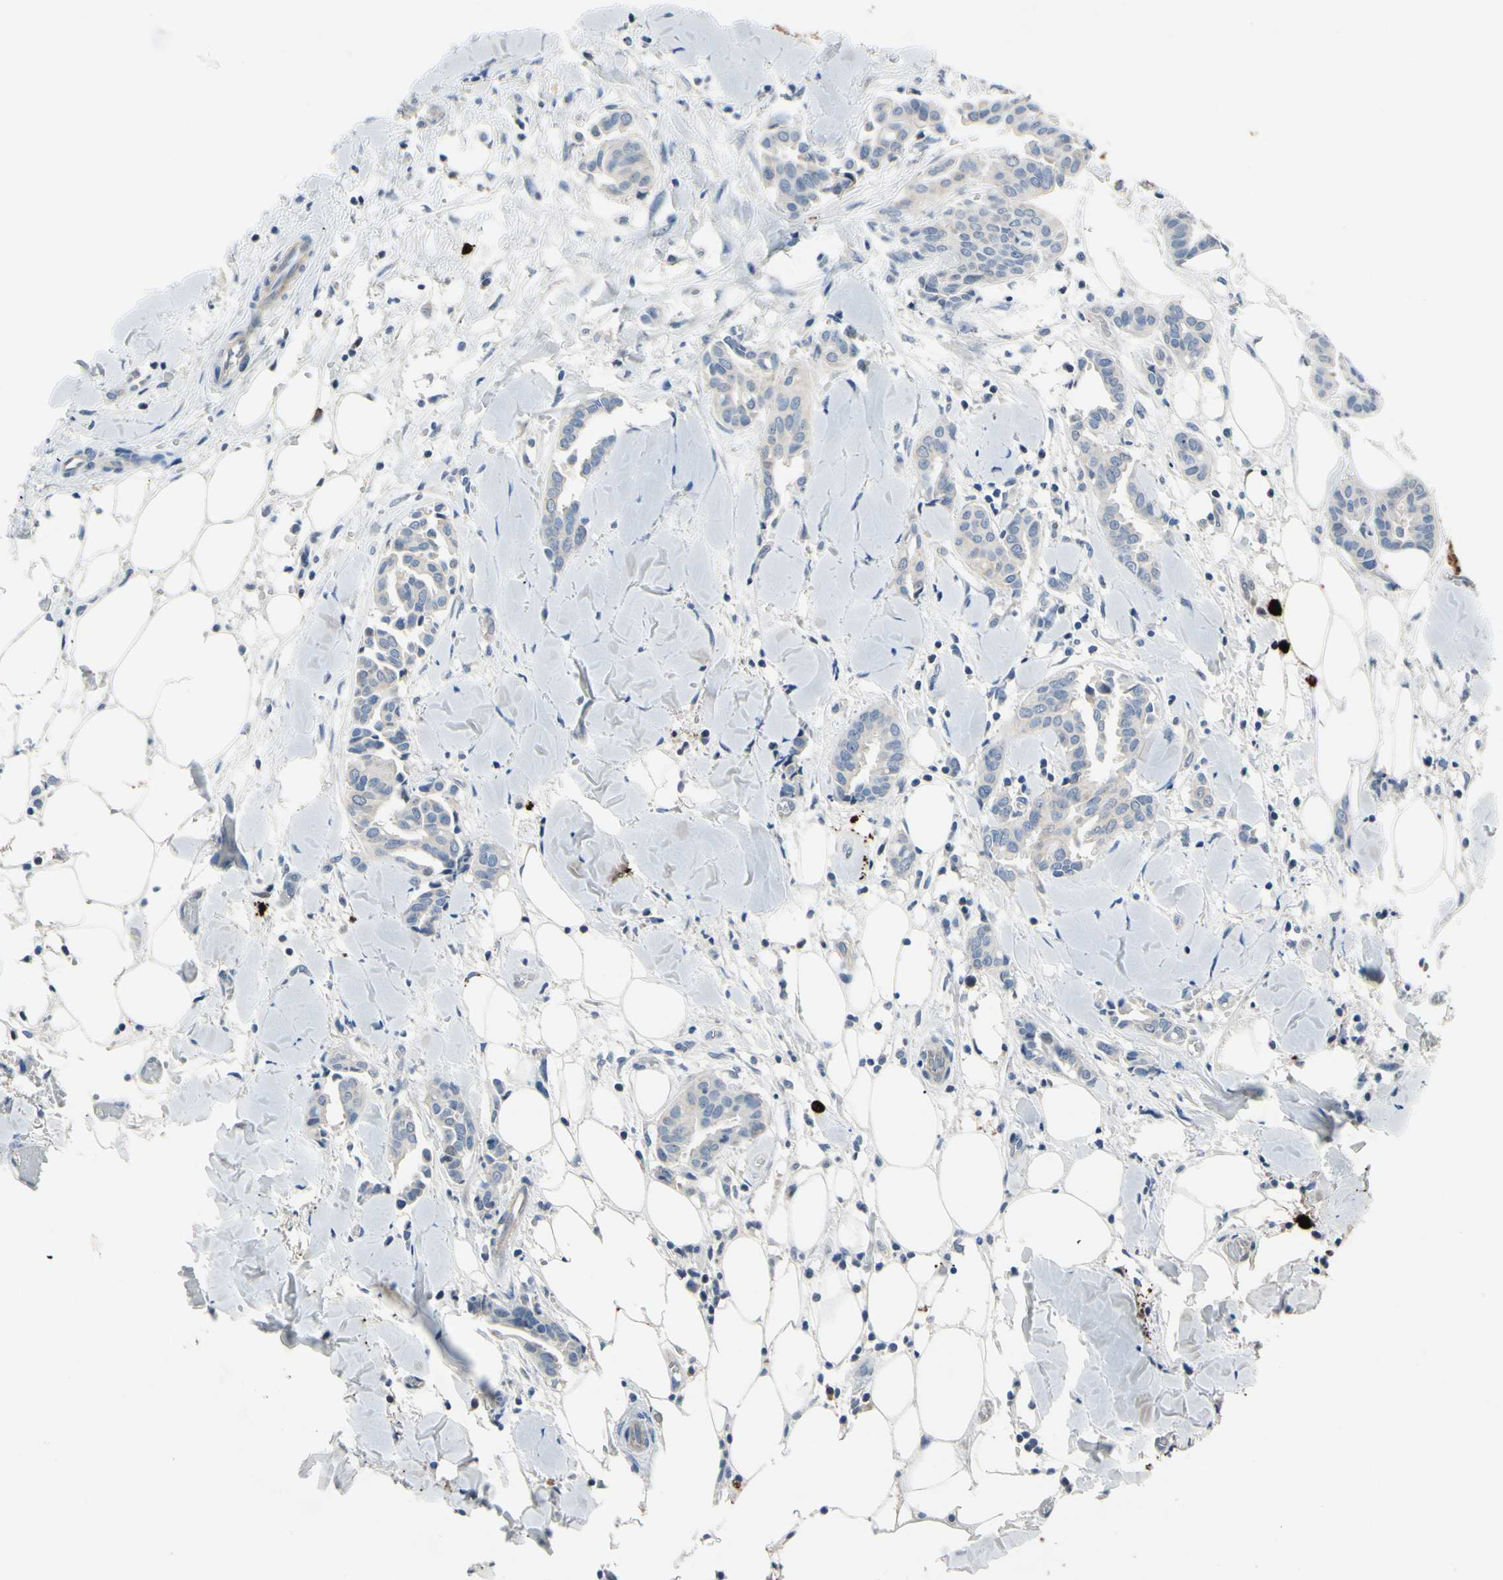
{"staining": {"intensity": "negative", "quantity": "none", "location": "none"}, "tissue": "head and neck cancer", "cell_type": "Tumor cells", "image_type": "cancer", "snomed": [{"axis": "morphology", "description": "Adenocarcinoma, NOS"}, {"axis": "topography", "description": "Salivary gland"}, {"axis": "topography", "description": "Head-Neck"}], "caption": "An immunohistochemistry (IHC) image of head and neck cancer is shown. There is no staining in tumor cells of head and neck cancer.", "gene": "CPA3", "patient": {"sex": "female", "age": 59}}